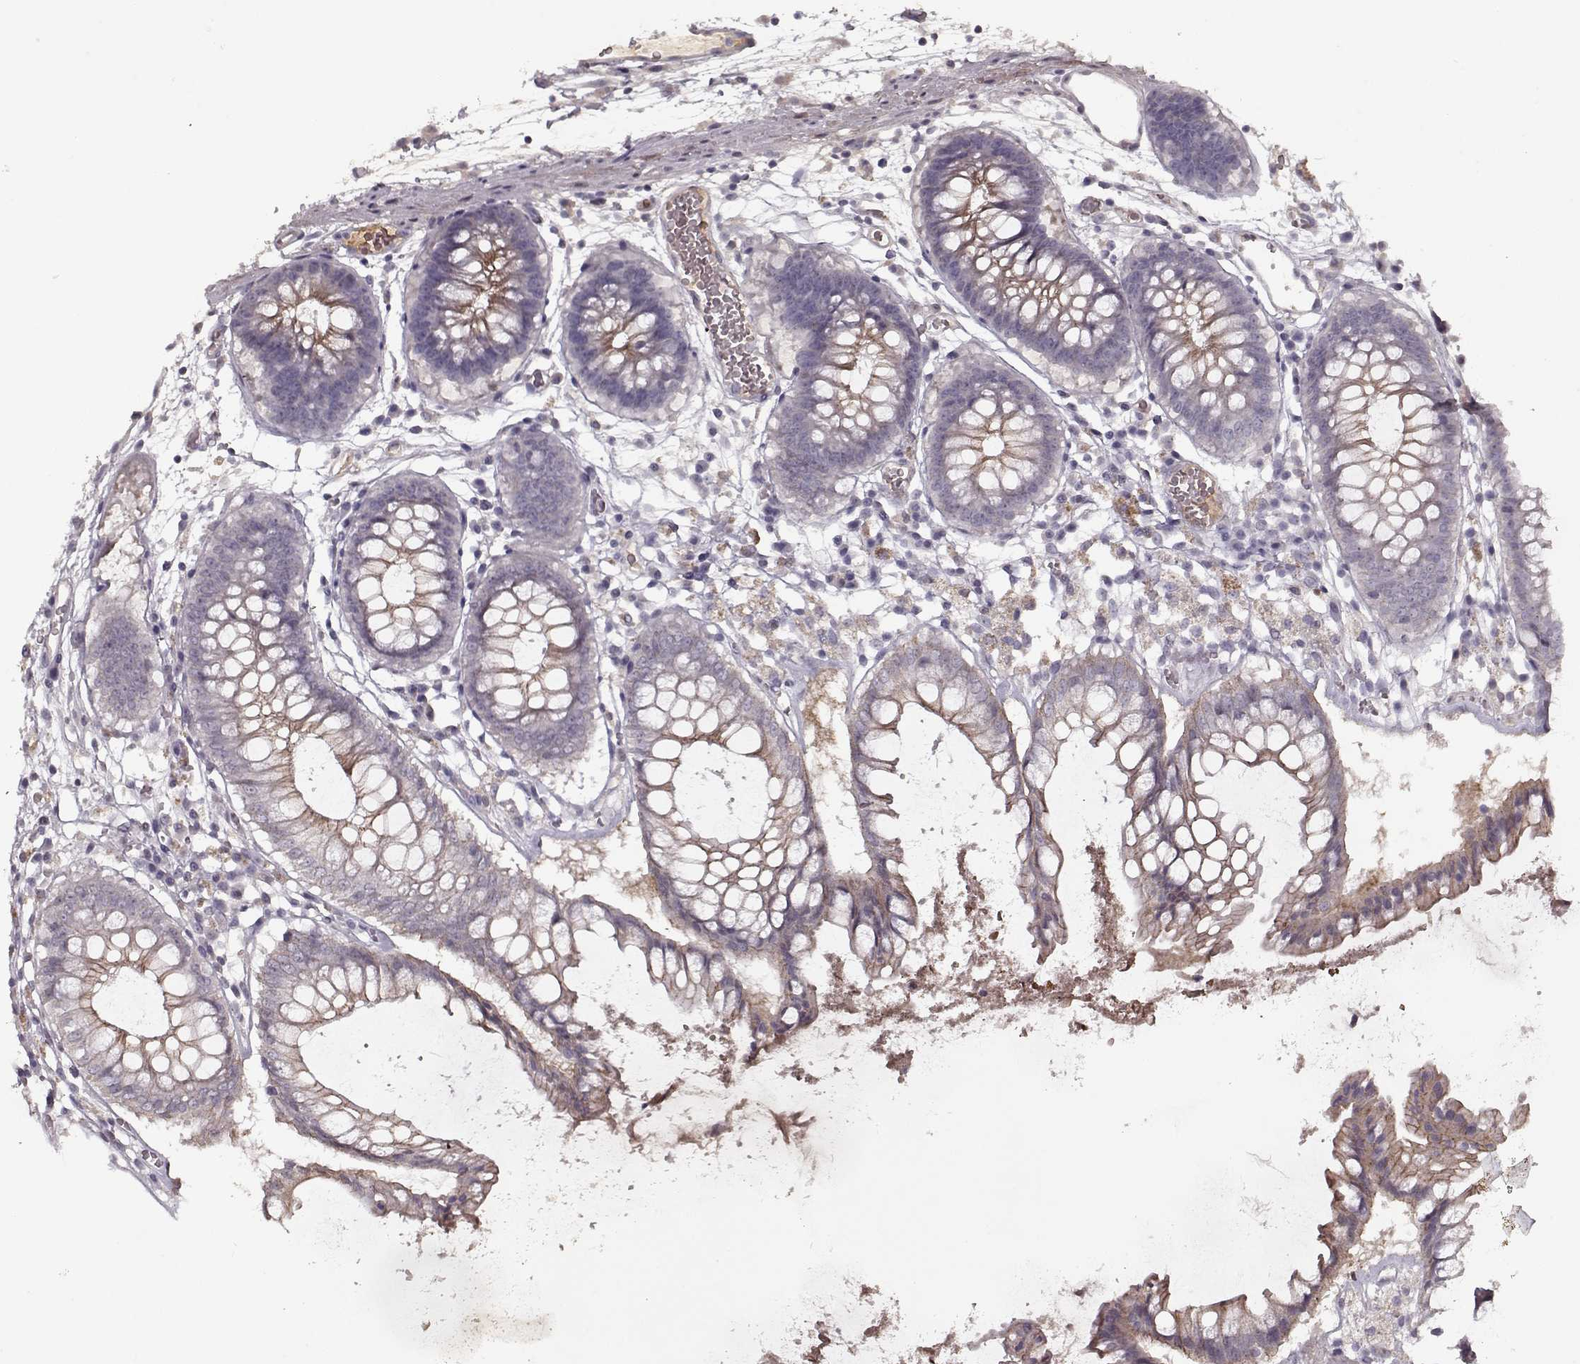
{"staining": {"intensity": "negative", "quantity": "none", "location": "none"}, "tissue": "colon", "cell_type": "Endothelial cells", "image_type": "normal", "snomed": [{"axis": "morphology", "description": "Normal tissue, NOS"}, {"axis": "morphology", "description": "Adenocarcinoma, NOS"}, {"axis": "topography", "description": "Colon"}], "caption": "Colon was stained to show a protein in brown. There is no significant expression in endothelial cells.", "gene": "AFM", "patient": {"sex": "male", "age": 65}}